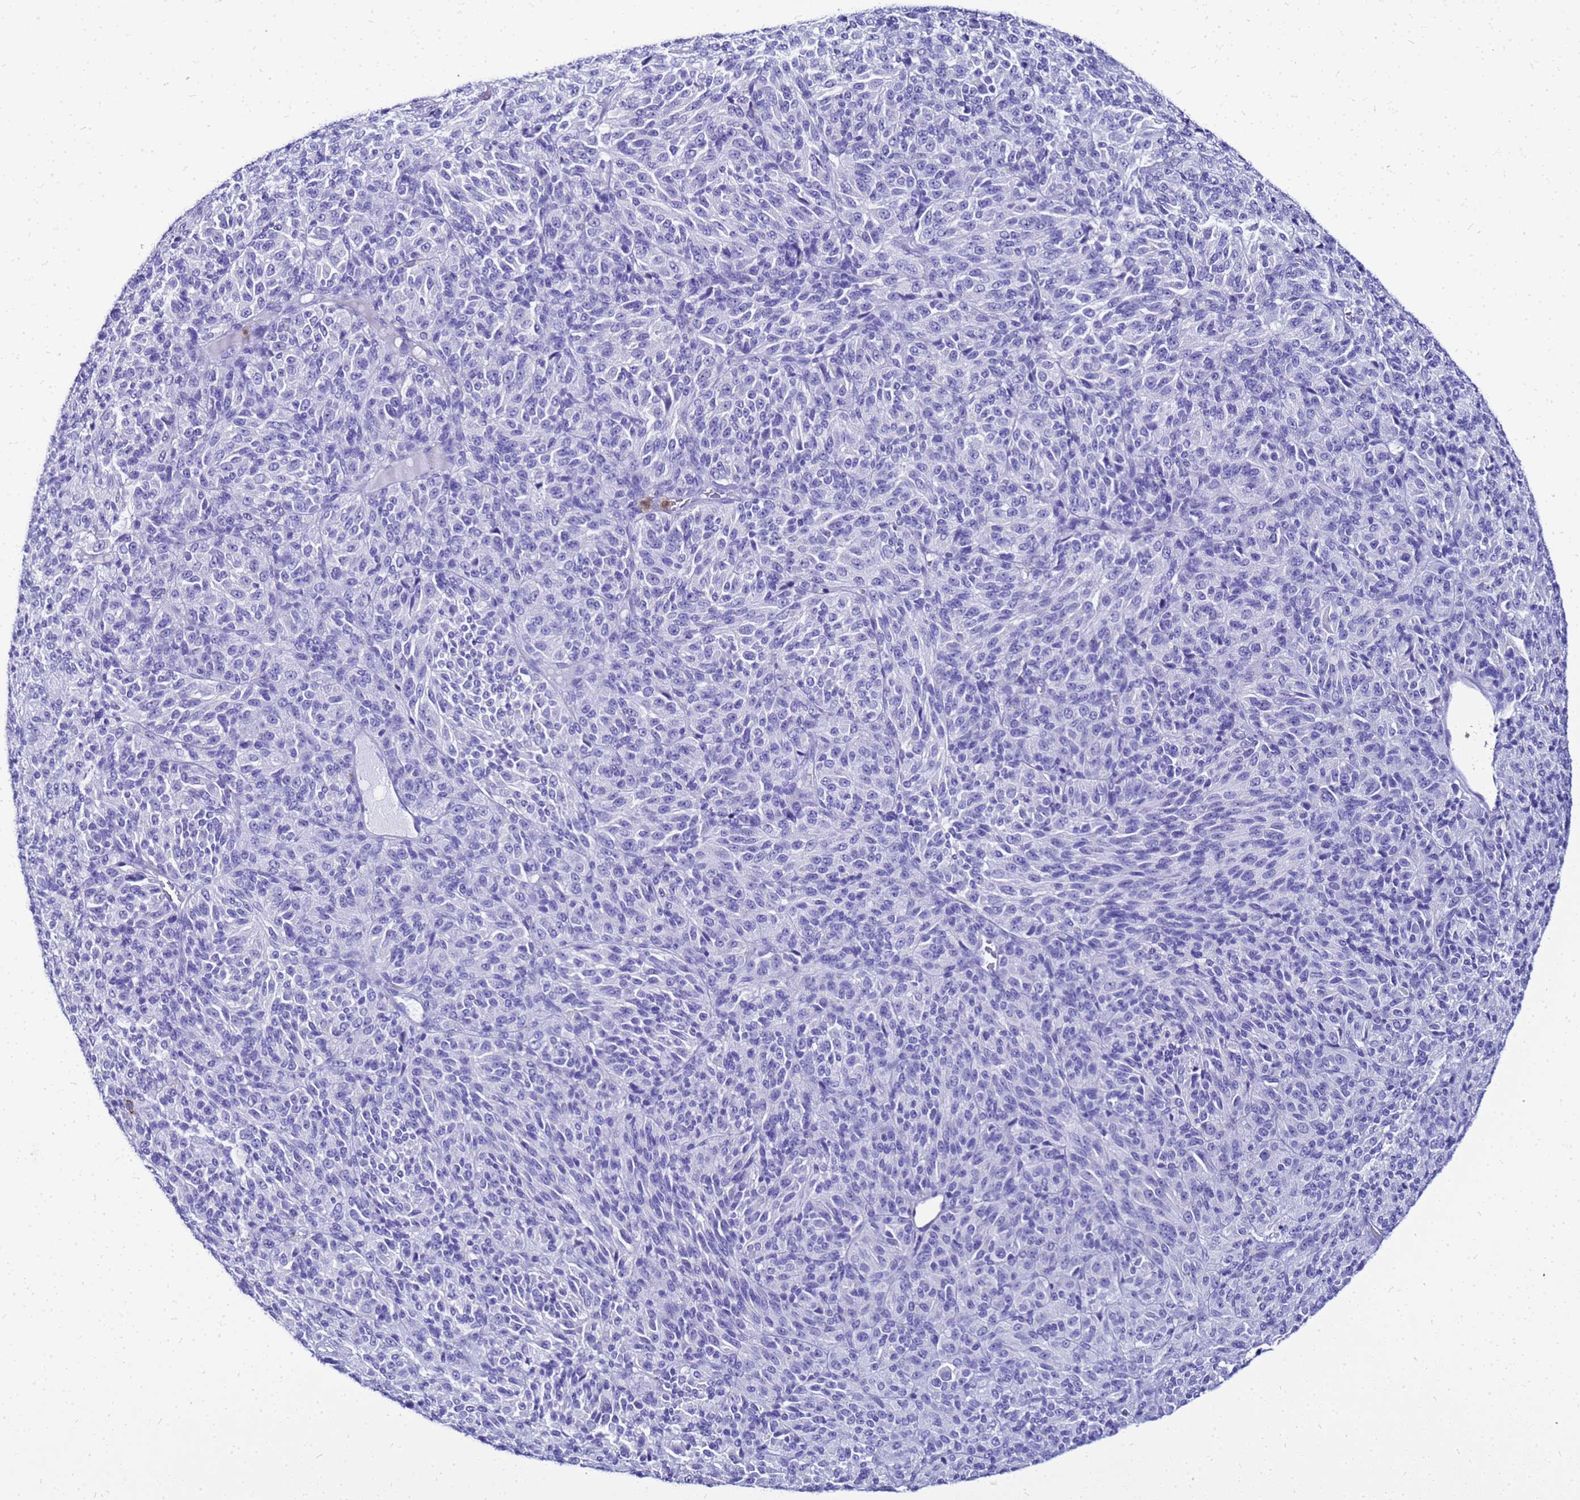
{"staining": {"intensity": "negative", "quantity": "none", "location": "none"}, "tissue": "melanoma", "cell_type": "Tumor cells", "image_type": "cancer", "snomed": [{"axis": "morphology", "description": "Malignant melanoma, Metastatic site"}, {"axis": "topography", "description": "Brain"}], "caption": "Human malignant melanoma (metastatic site) stained for a protein using IHC demonstrates no expression in tumor cells.", "gene": "CSTA", "patient": {"sex": "female", "age": 56}}